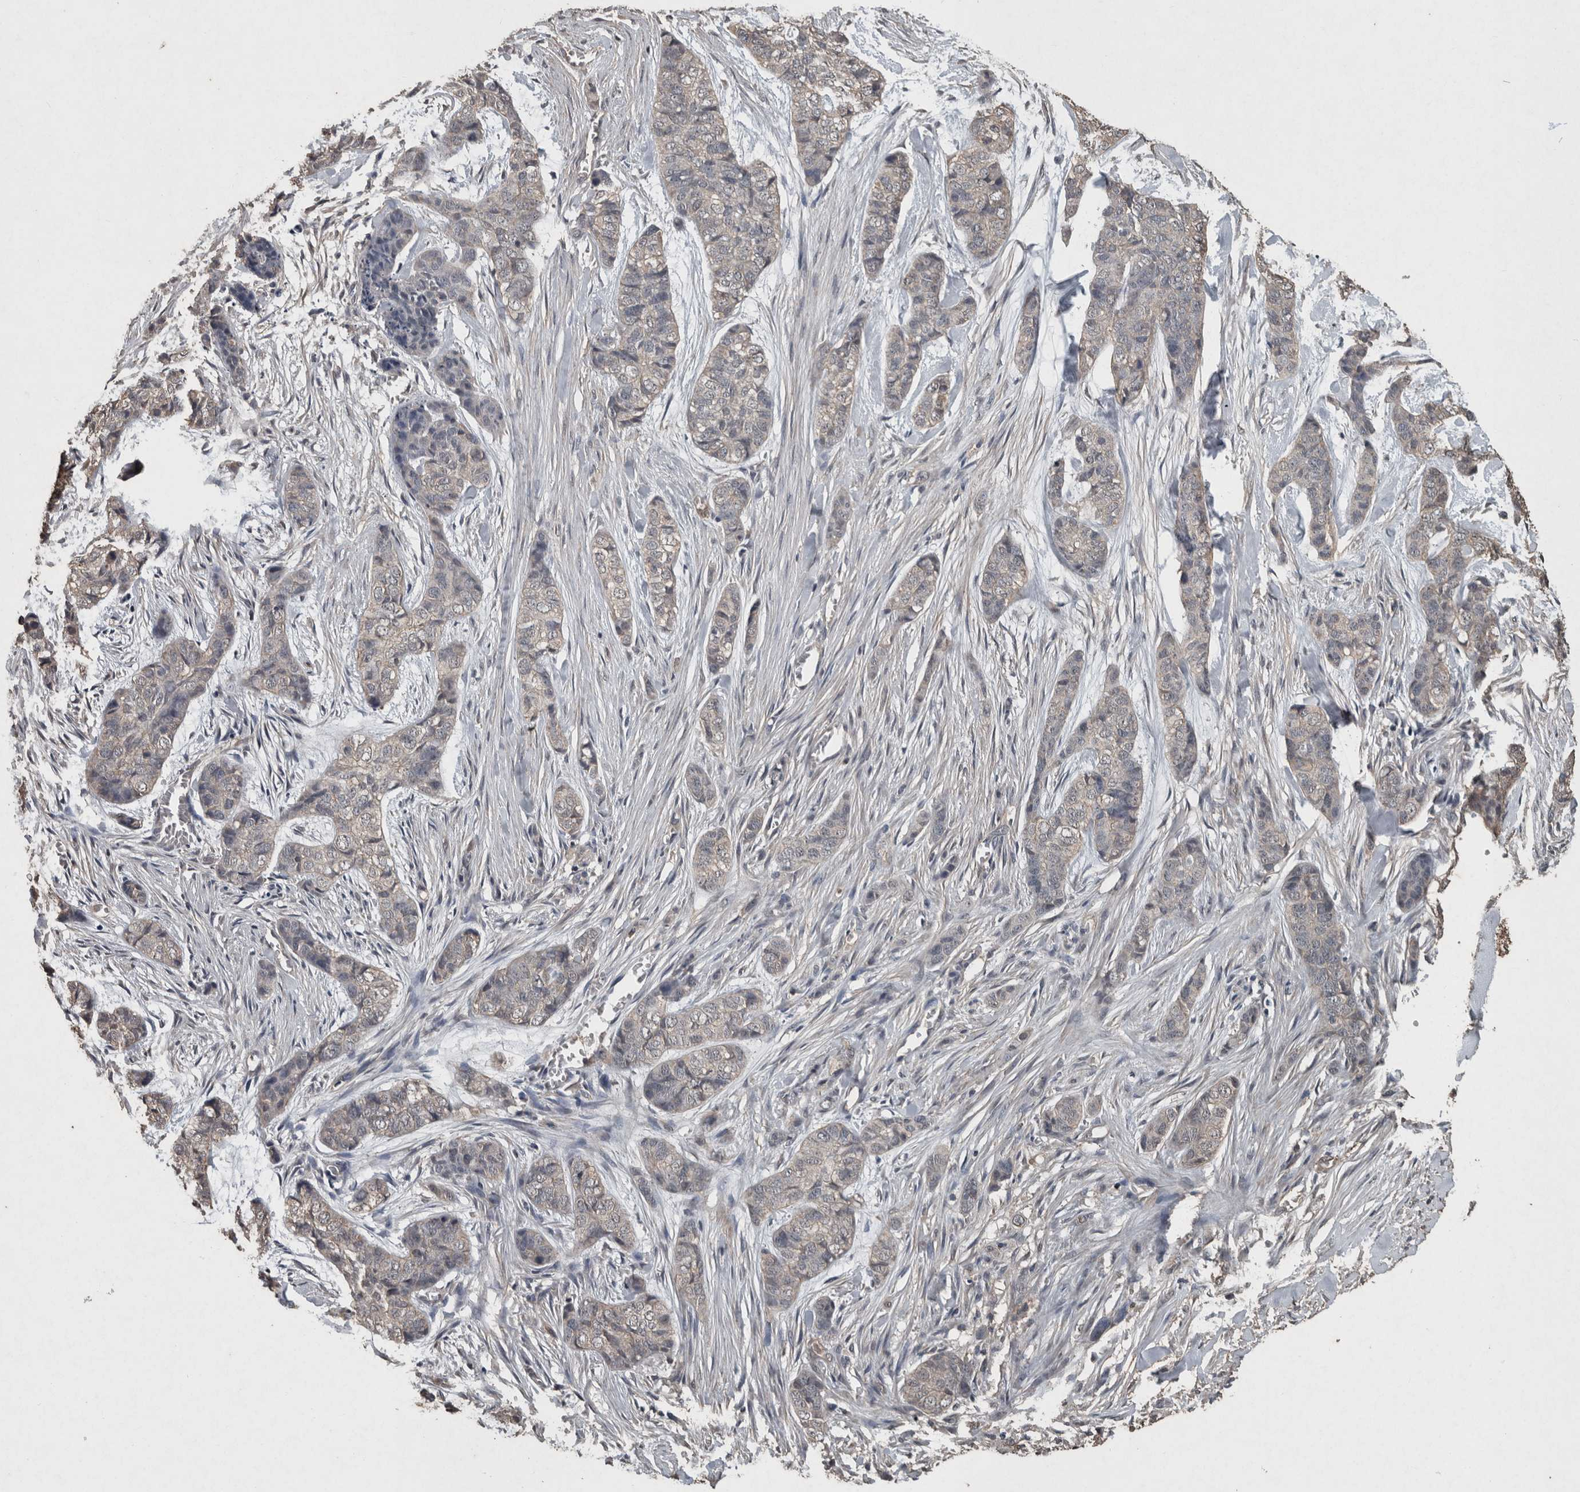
{"staining": {"intensity": "negative", "quantity": "none", "location": "none"}, "tissue": "skin cancer", "cell_type": "Tumor cells", "image_type": "cancer", "snomed": [{"axis": "morphology", "description": "Basal cell carcinoma"}, {"axis": "topography", "description": "Skin"}], "caption": "Immunohistochemical staining of basal cell carcinoma (skin) shows no significant expression in tumor cells. (DAB (3,3'-diaminobenzidine) immunohistochemistry (IHC), high magnification).", "gene": "FGFRL1", "patient": {"sex": "female", "age": 64}}